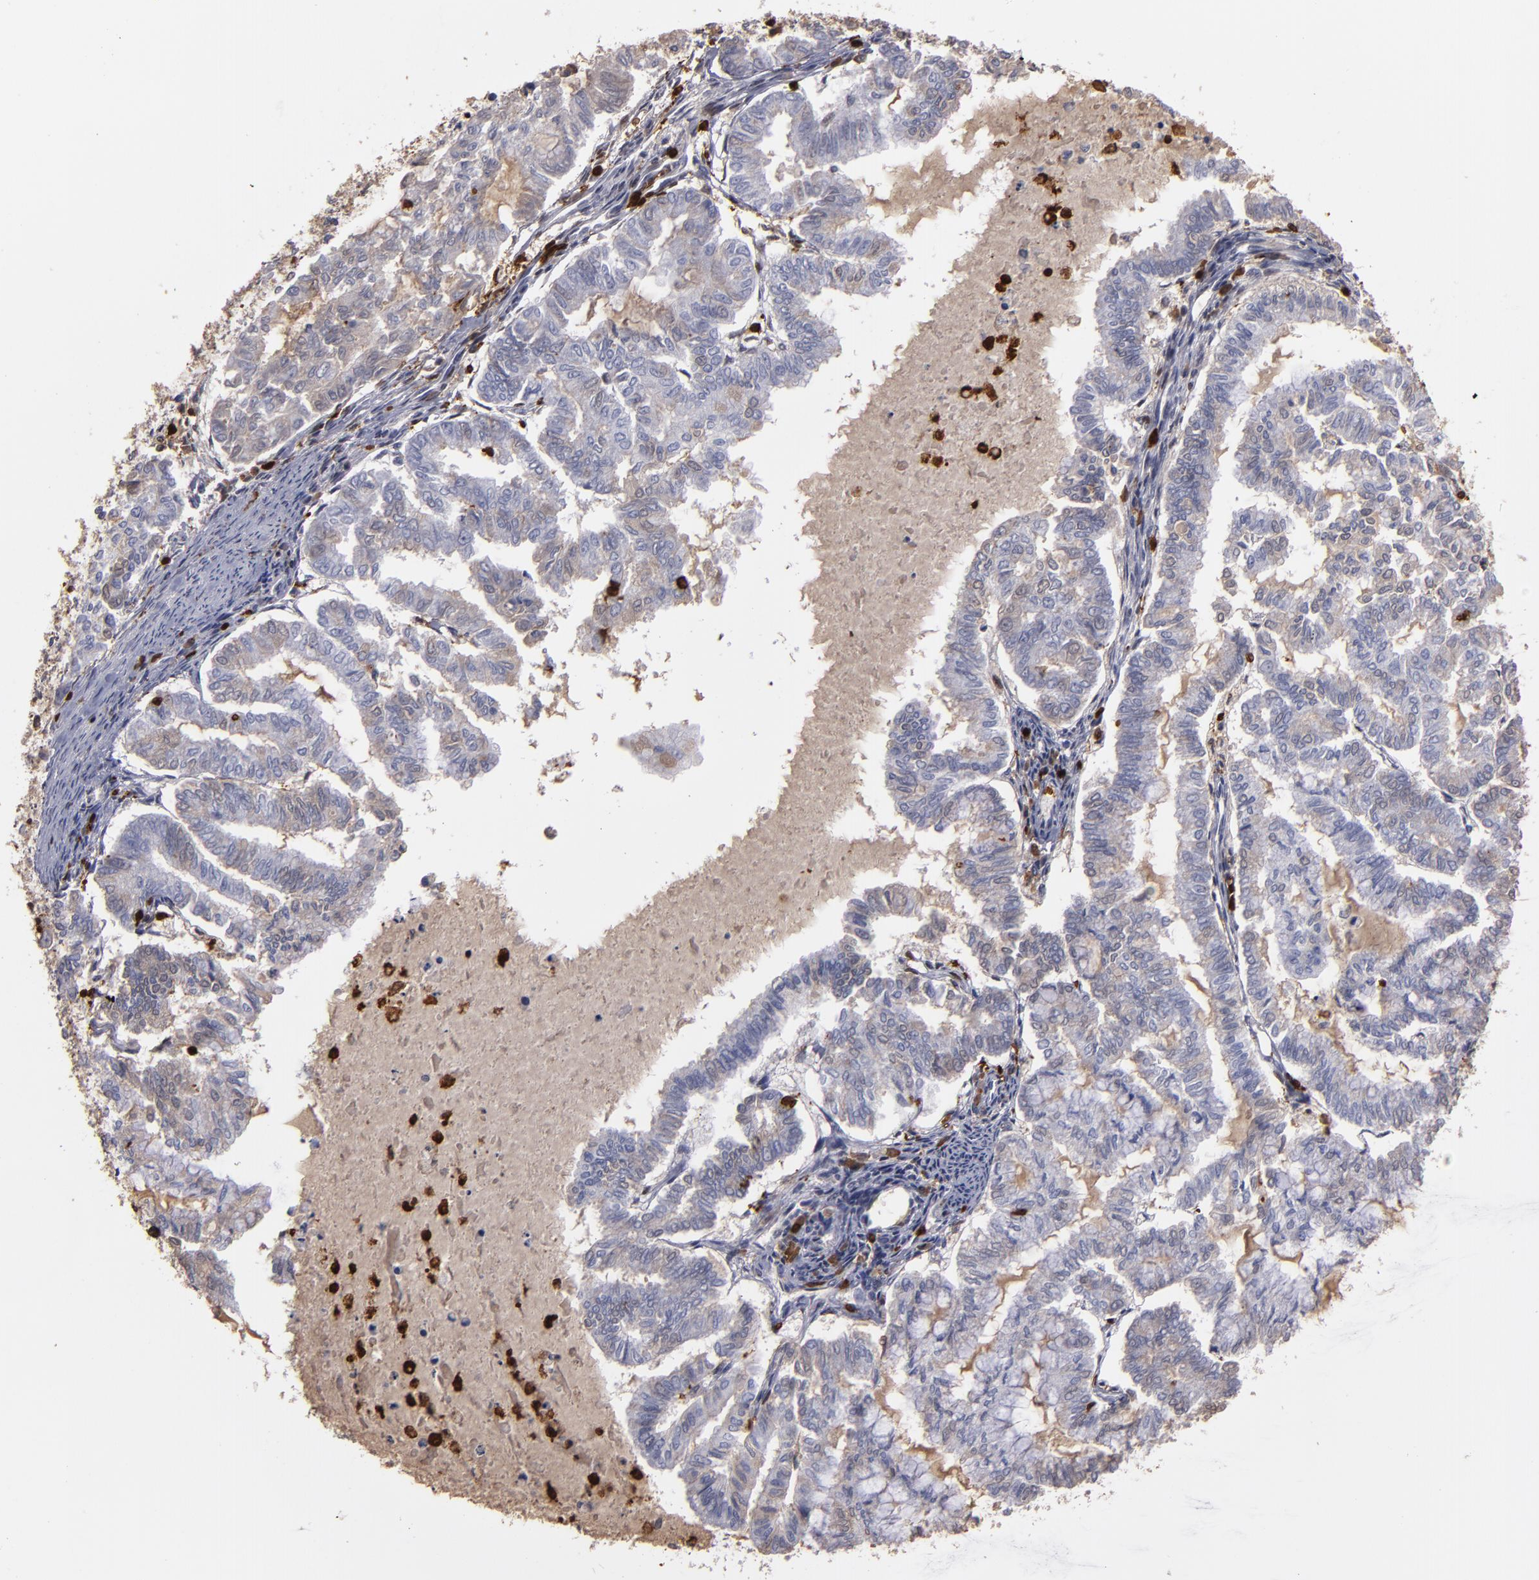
{"staining": {"intensity": "weak", "quantity": "25%-75%", "location": "cytoplasmic/membranous"}, "tissue": "endometrial cancer", "cell_type": "Tumor cells", "image_type": "cancer", "snomed": [{"axis": "morphology", "description": "Adenocarcinoma, NOS"}, {"axis": "topography", "description": "Endometrium"}], "caption": "High-power microscopy captured an immunohistochemistry (IHC) photomicrograph of adenocarcinoma (endometrial), revealing weak cytoplasmic/membranous positivity in approximately 25%-75% of tumor cells.", "gene": "WAS", "patient": {"sex": "female", "age": 79}}